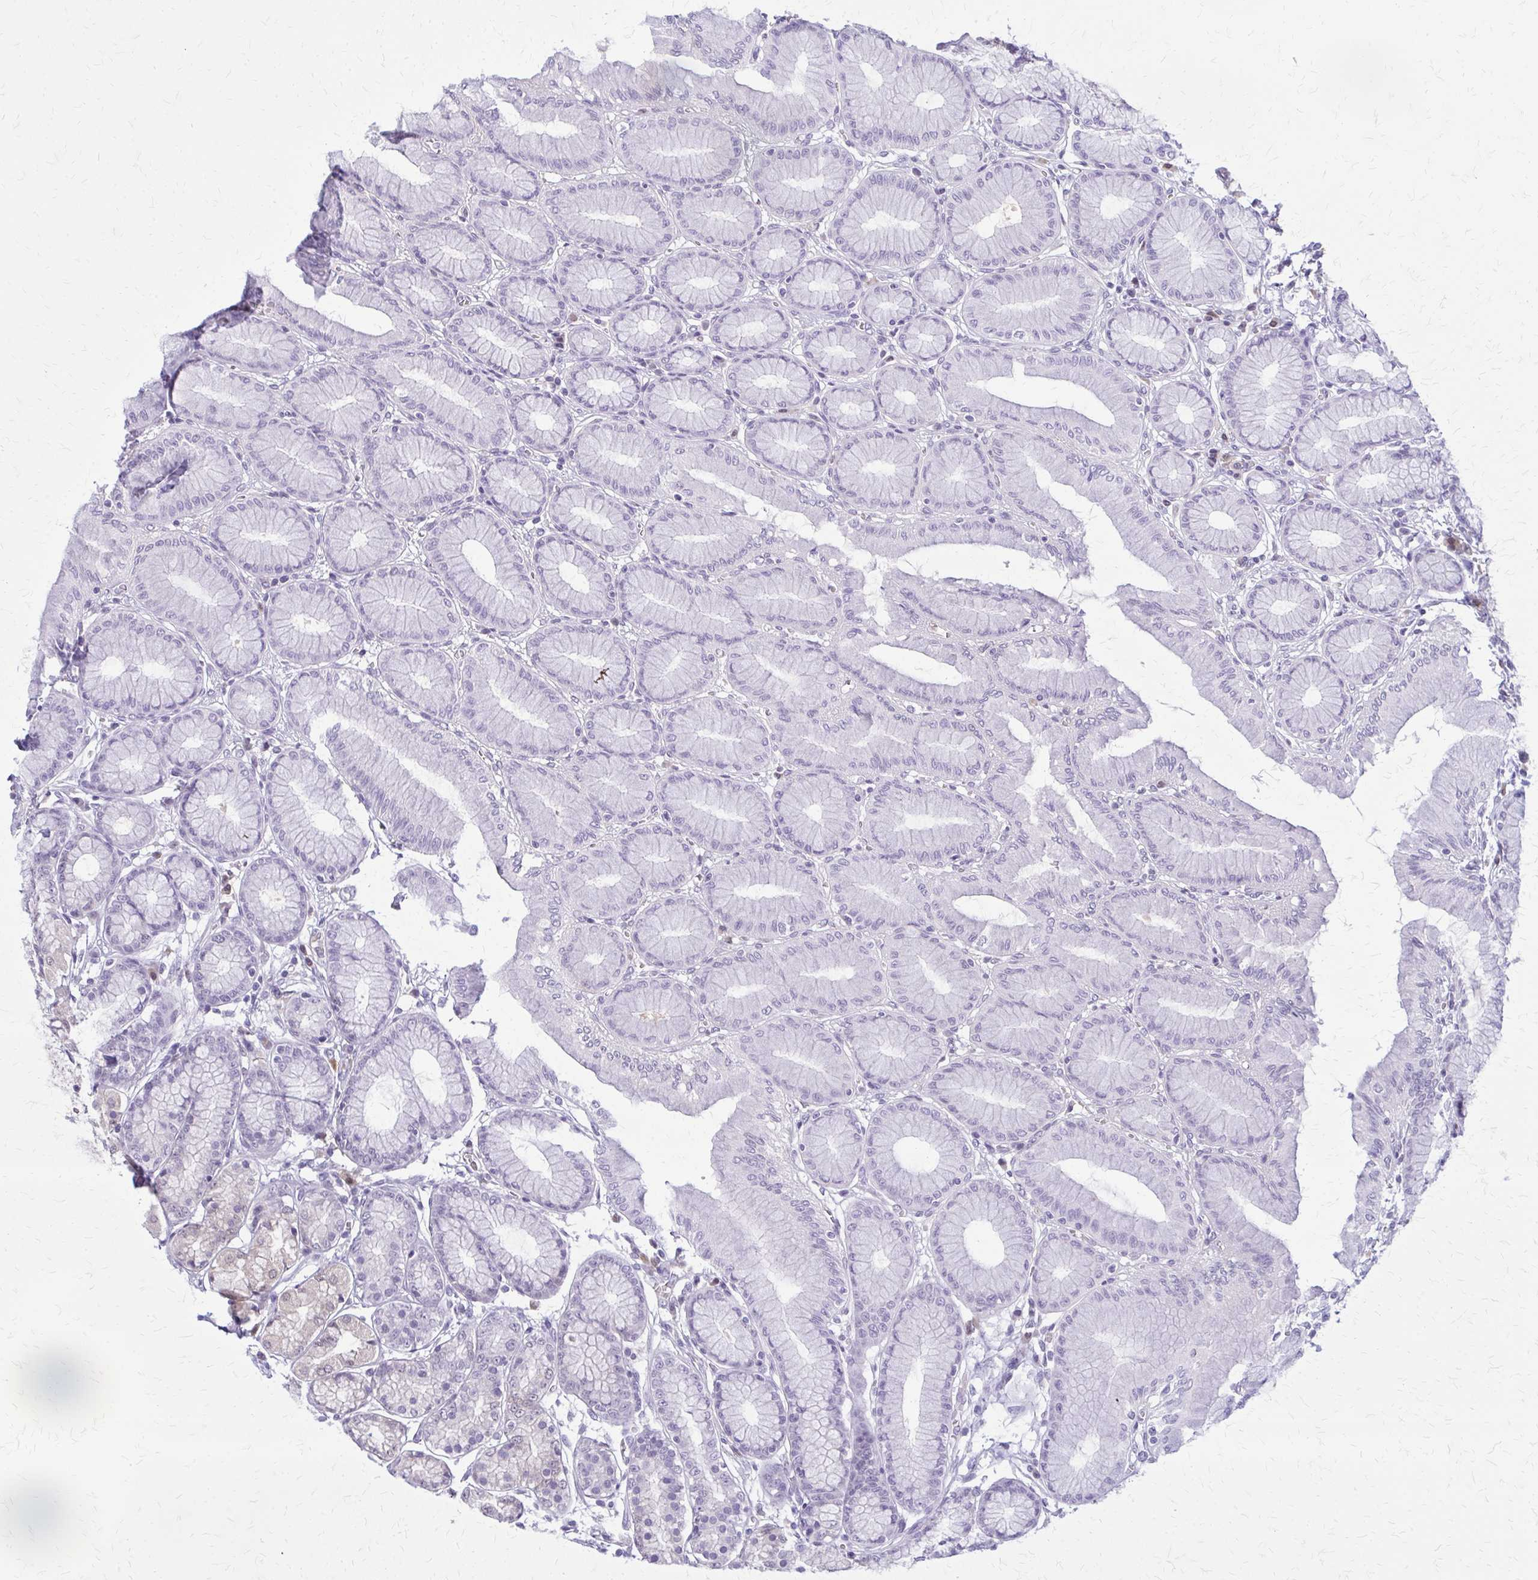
{"staining": {"intensity": "negative", "quantity": "none", "location": "none"}, "tissue": "stomach", "cell_type": "Glandular cells", "image_type": "normal", "snomed": [{"axis": "morphology", "description": "Normal tissue, NOS"}, {"axis": "topography", "description": "Stomach"}, {"axis": "topography", "description": "Stomach, lower"}], "caption": "Immunohistochemistry image of unremarkable human stomach stained for a protein (brown), which shows no expression in glandular cells.", "gene": "GLRX", "patient": {"sex": "male", "age": 76}}